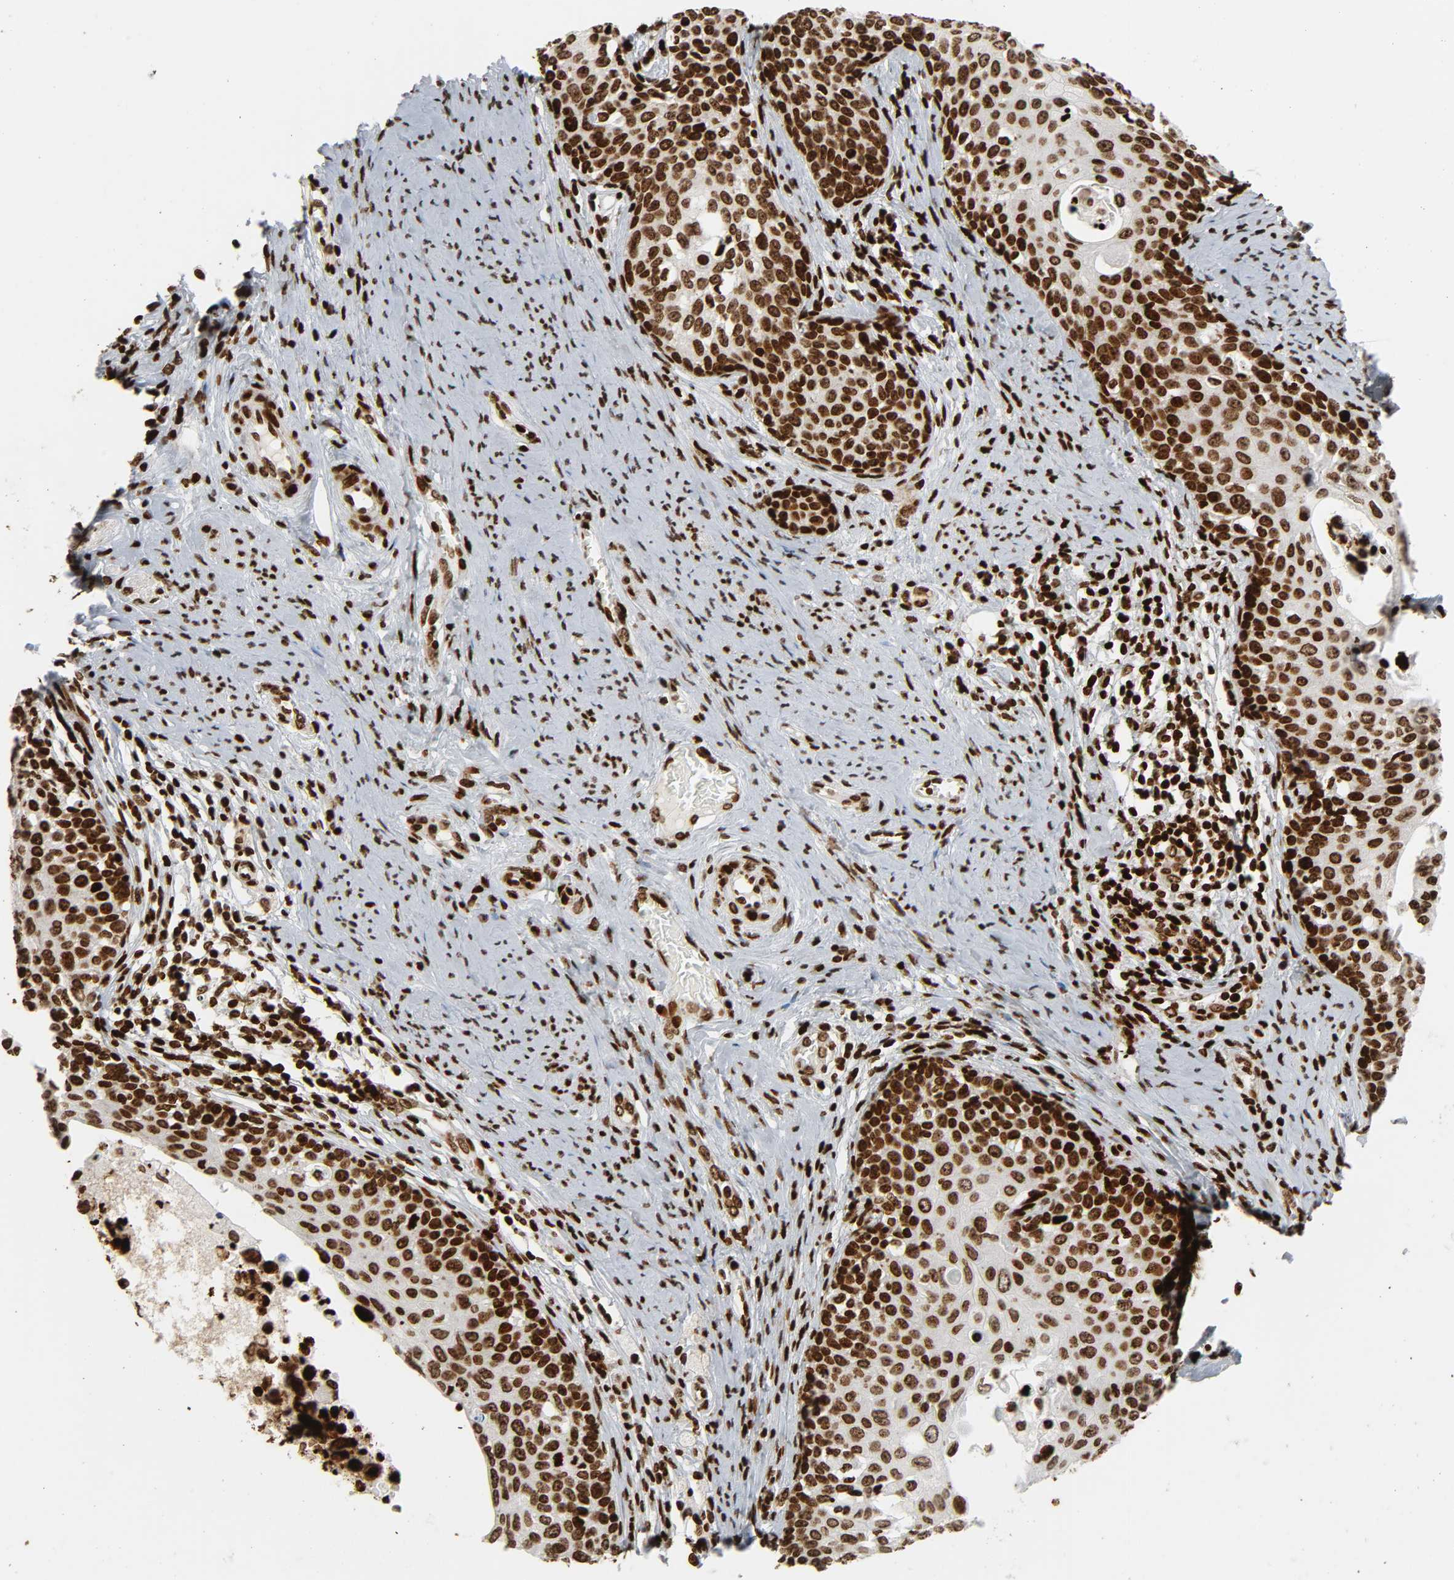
{"staining": {"intensity": "strong", "quantity": ">75%", "location": "nuclear"}, "tissue": "cervical cancer", "cell_type": "Tumor cells", "image_type": "cancer", "snomed": [{"axis": "morphology", "description": "Squamous cell carcinoma, NOS"}, {"axis": "morphology", "description": "Adenocarcinoma, NOS"}, {"axis": "topography", "description": "Cervix"}], "caption": "A micrograph of cervical cancer stained for a protein displays strong nuclear brown staining in tumor cells. (DAB (3,3'-diaminobenzidine) IHC, brown staining for protein, blue staining for nuclei).", "gene": "RXRA", "patient": {"sex": "female", "age": 52}}